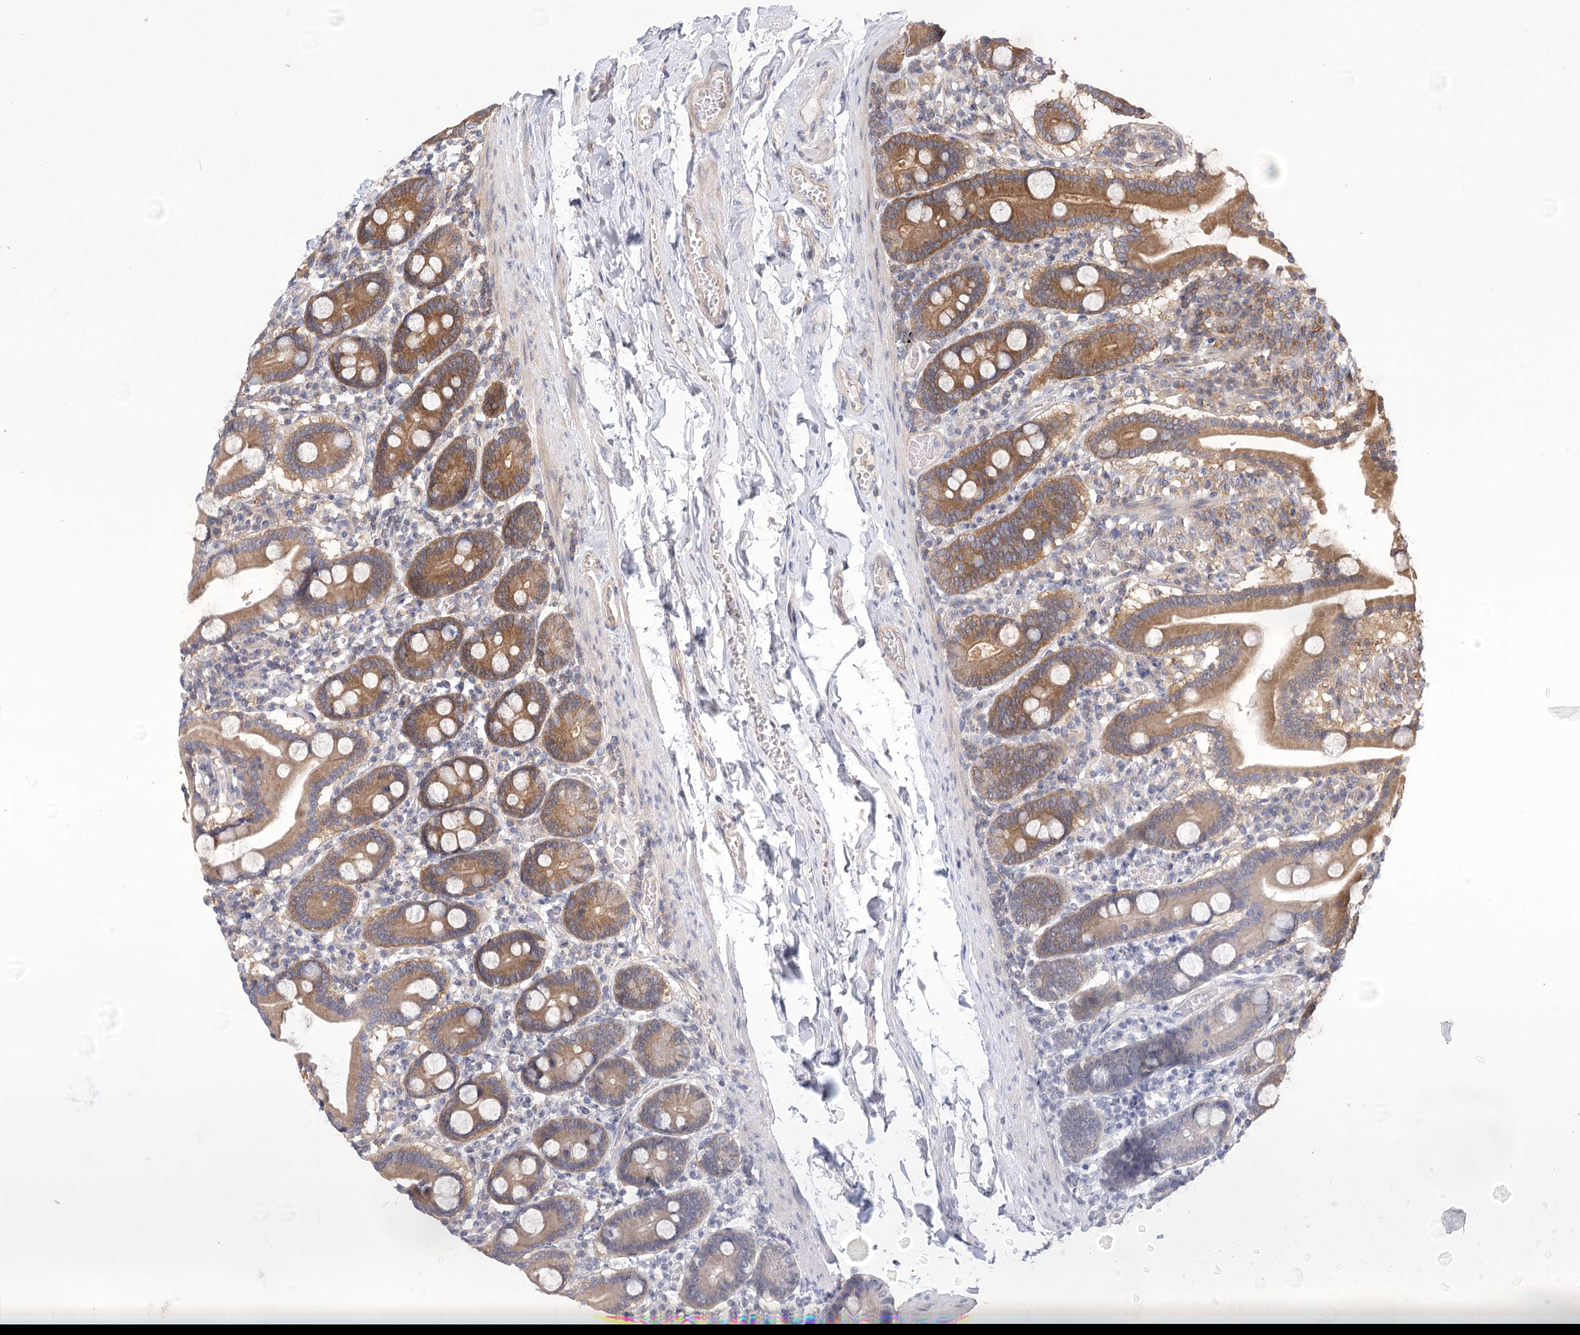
{"staining": {"intensity": "moderate", "quantity": ">75%", "location": "cytoplasmic/membranous"}, "tissue": "duodenum", "cell_type": "Glandular cells", "image_type": "normal", "snomed": [{"axis": "morphology", "description": "Normal tissue, NOS"}, {"axis": "topography", "description": "Duodenum"}], "caption": "Moderate cytoplasmic/membranous staining for a protein is seen in about >75% of glandular cells of unremarkable duodenum using immunohistochemistry.", "gene": "UMPS", "patient": {"sex": "male", "age": 55}}